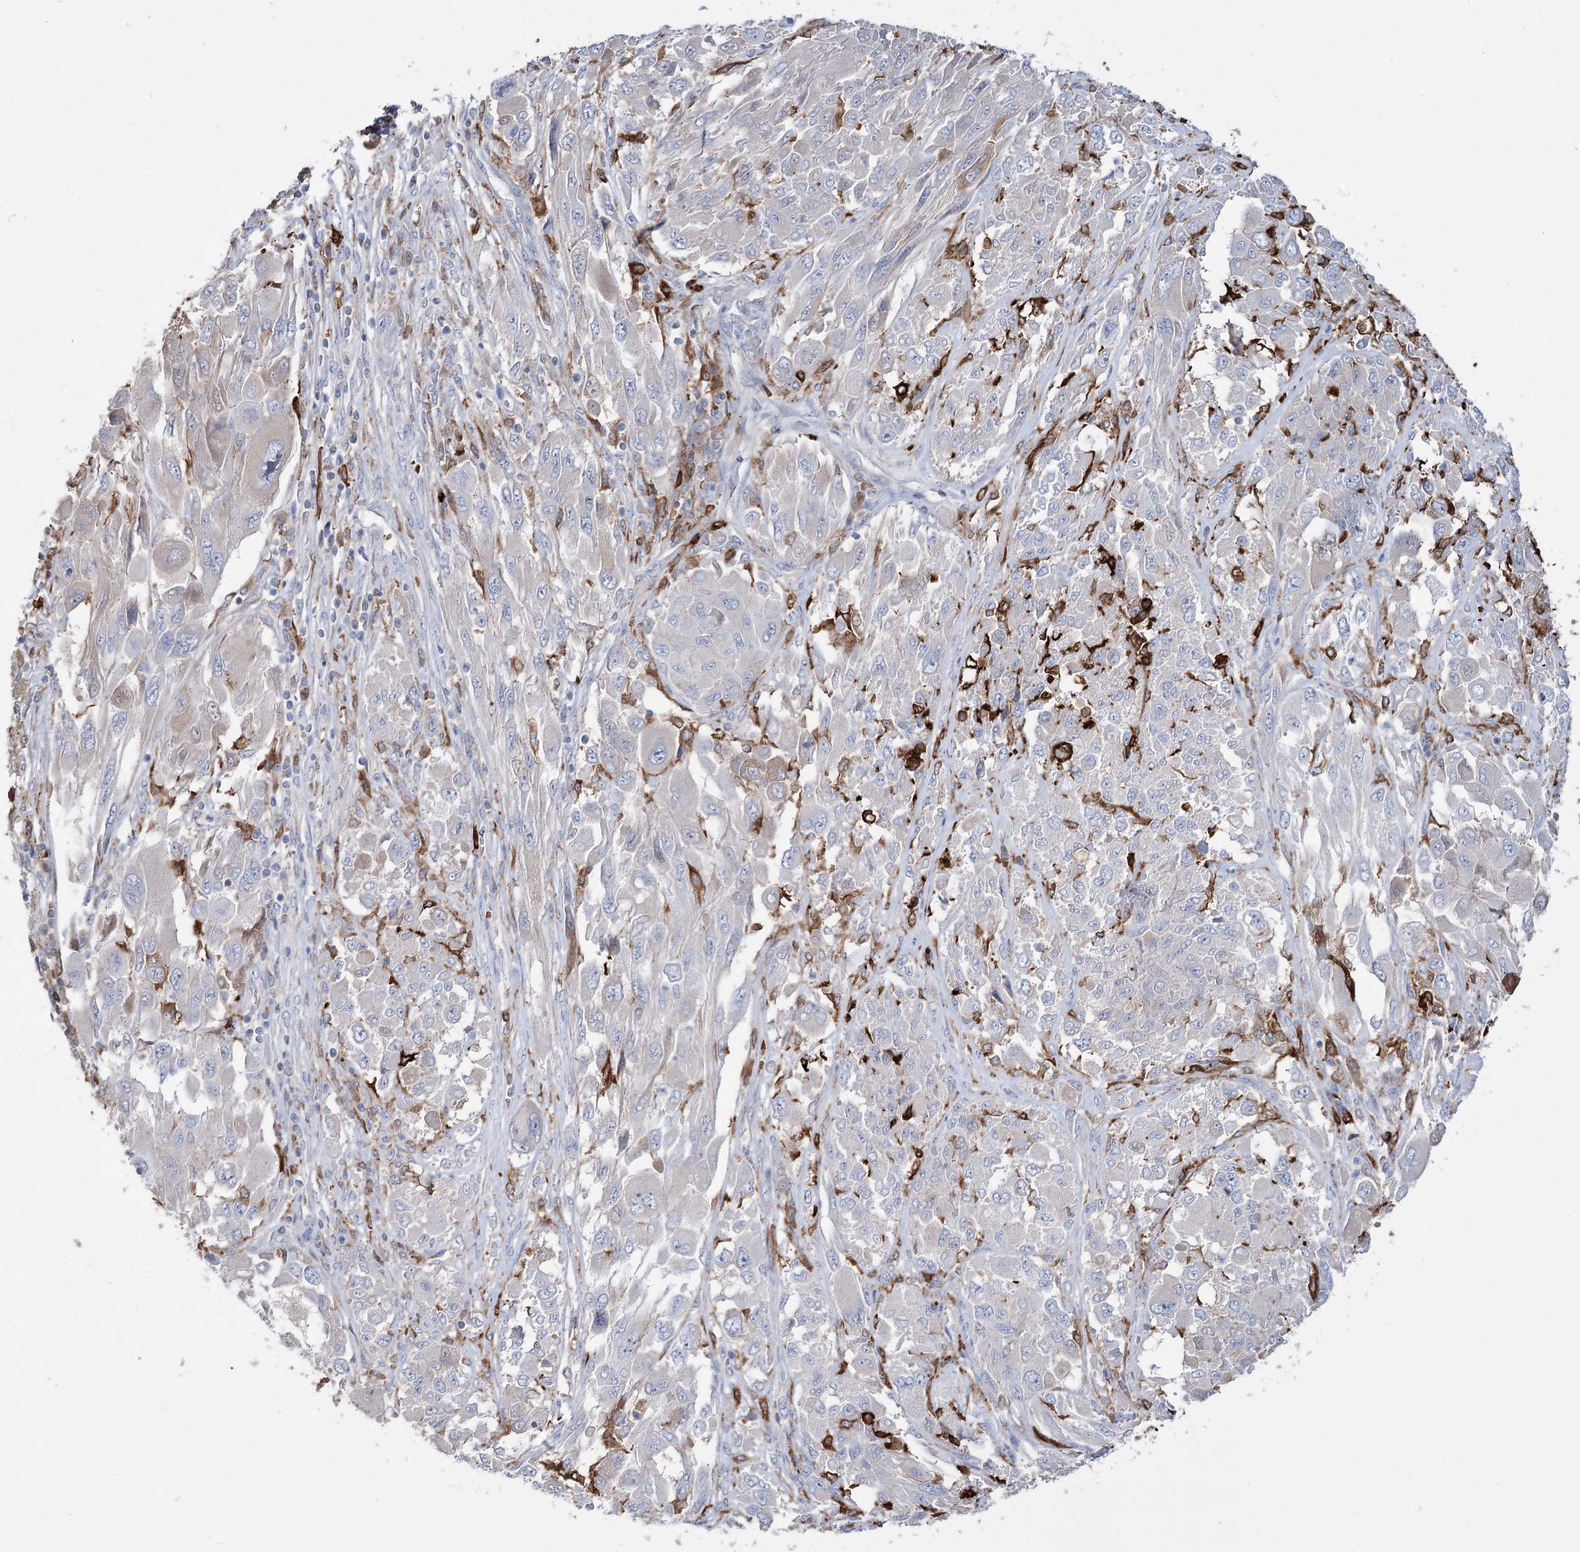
{"staining": {"intensity": "negative", "quantity": "none", "location": "none"}, "tissue": "melanoma", "cell_type": "Tumor cells", "image_type": "cancer", "snomed": [{"axis": "morphology", "description": "Malignant melanoma, NOS"}, {"axis": "topography", "description": "Skin"}], "caption": "Tumor cells show no significant positivity in malignant melanoma. The staining was performed using DAB (3,3'-diaminobenzidine) to visualize the protein expression in brown, while the nuclei were stained in blue with hematoxylin (Magnification: 20x).", "gene": "ZNF622", "patient": {"sex": "female", "age": 91}}